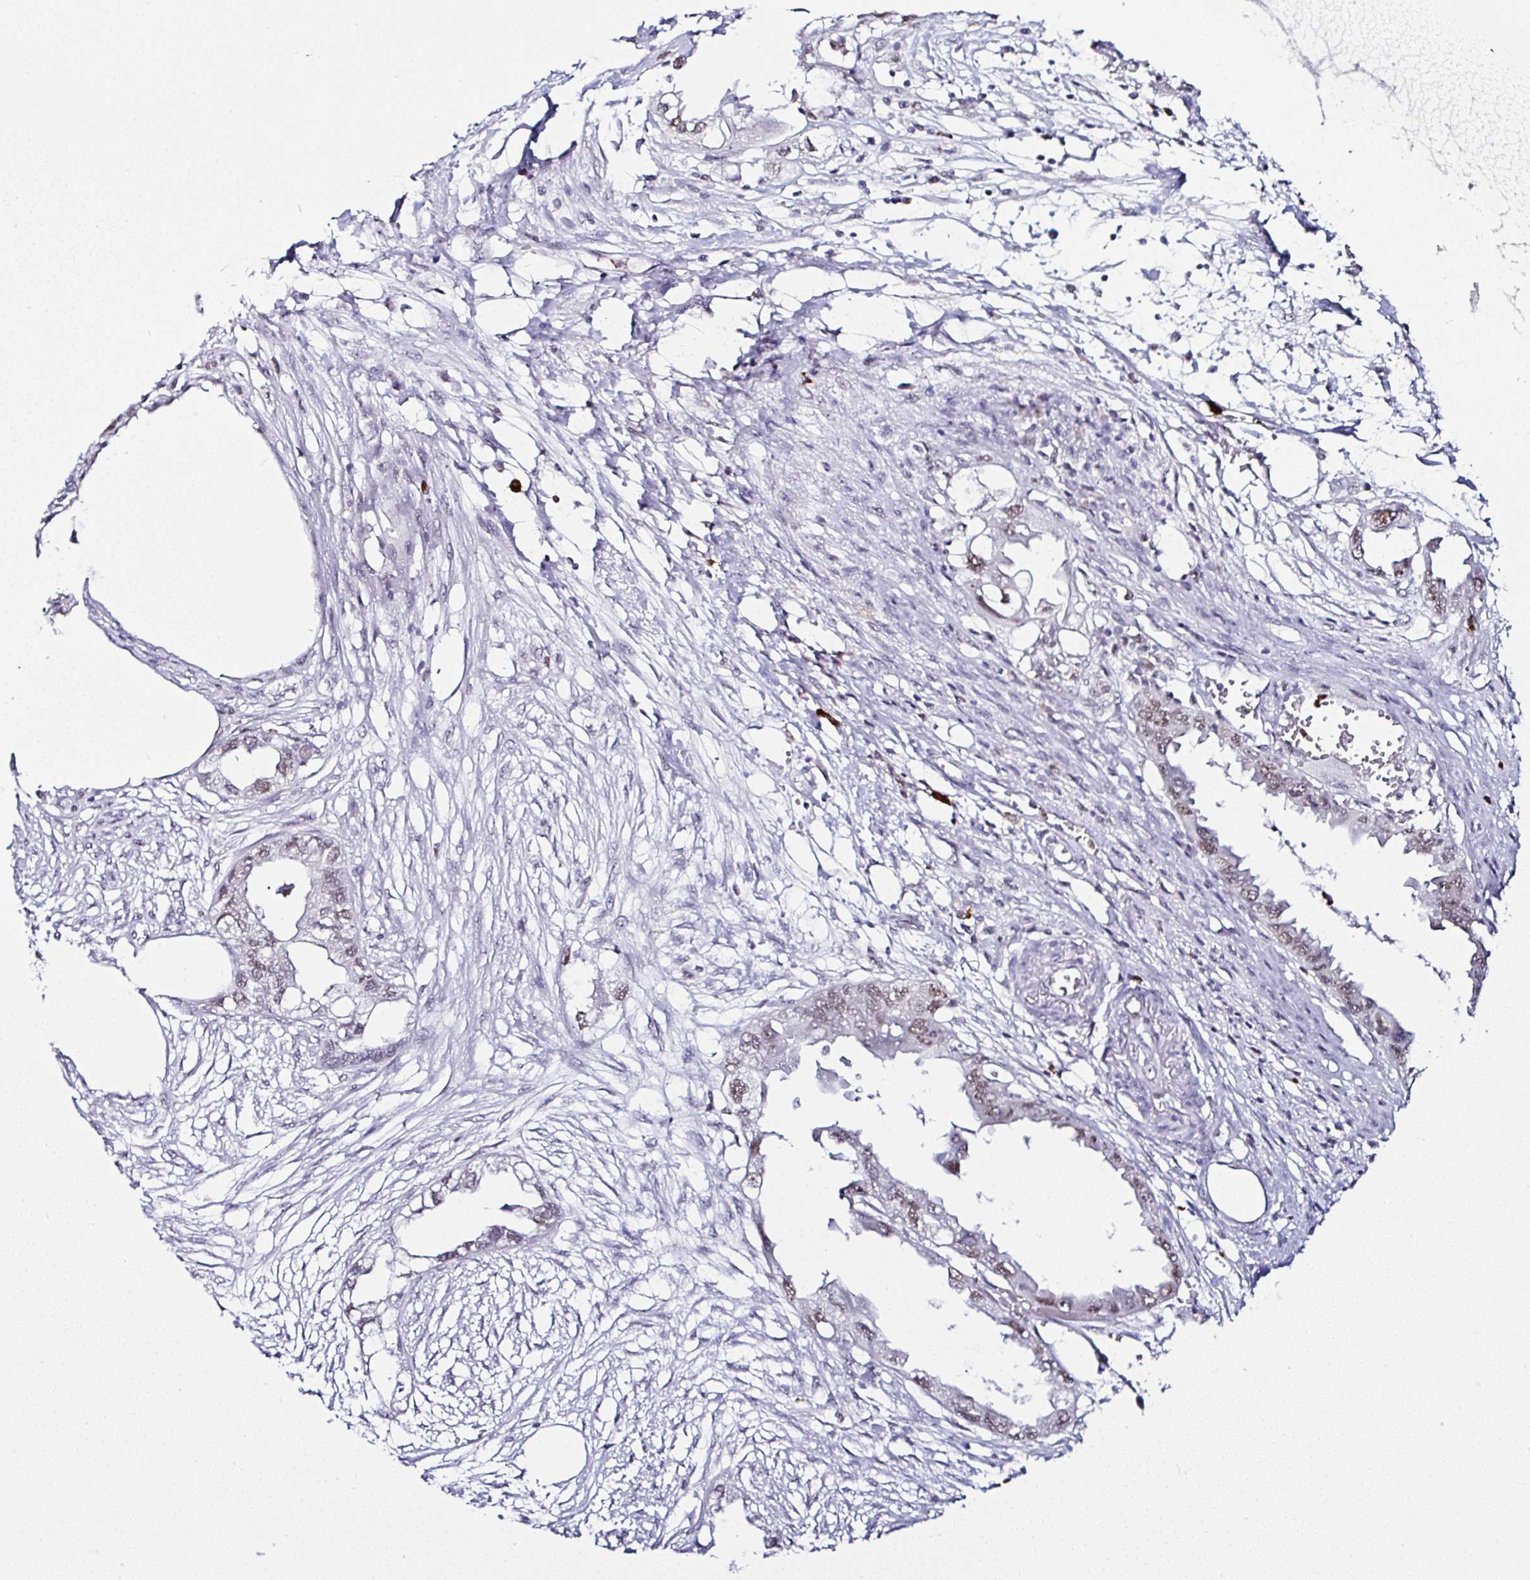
{"staining": {"intensity": "moderate", "quantity": "<25%", "location": "nuclear"}, "tissue": "endometrial cancer", "cell_type": "Tumor cells", "image_type": "cancer", "snomed": [{"axis": "morphology", "description": "Adenocarcinoma, NOS"}, {"axis": "morphology", "description": "Adenocarcinoma, metastatic, NOS"}, {"axis": "topography", "description": "Adipose tissue"}, {"axis": "topography", "description": "Endometrium"}], "caption": "Immunohistochemistry (DAB (3,3'-diaminobenzidine)) staining of human endometrial cancer (metastatic adenocarcinoma) demonstrates moderate nuclear protein staining in approximately <25% of tumor cells.", "gene": "PTPN2", "patient": {"sex": "female", "age": 67}}